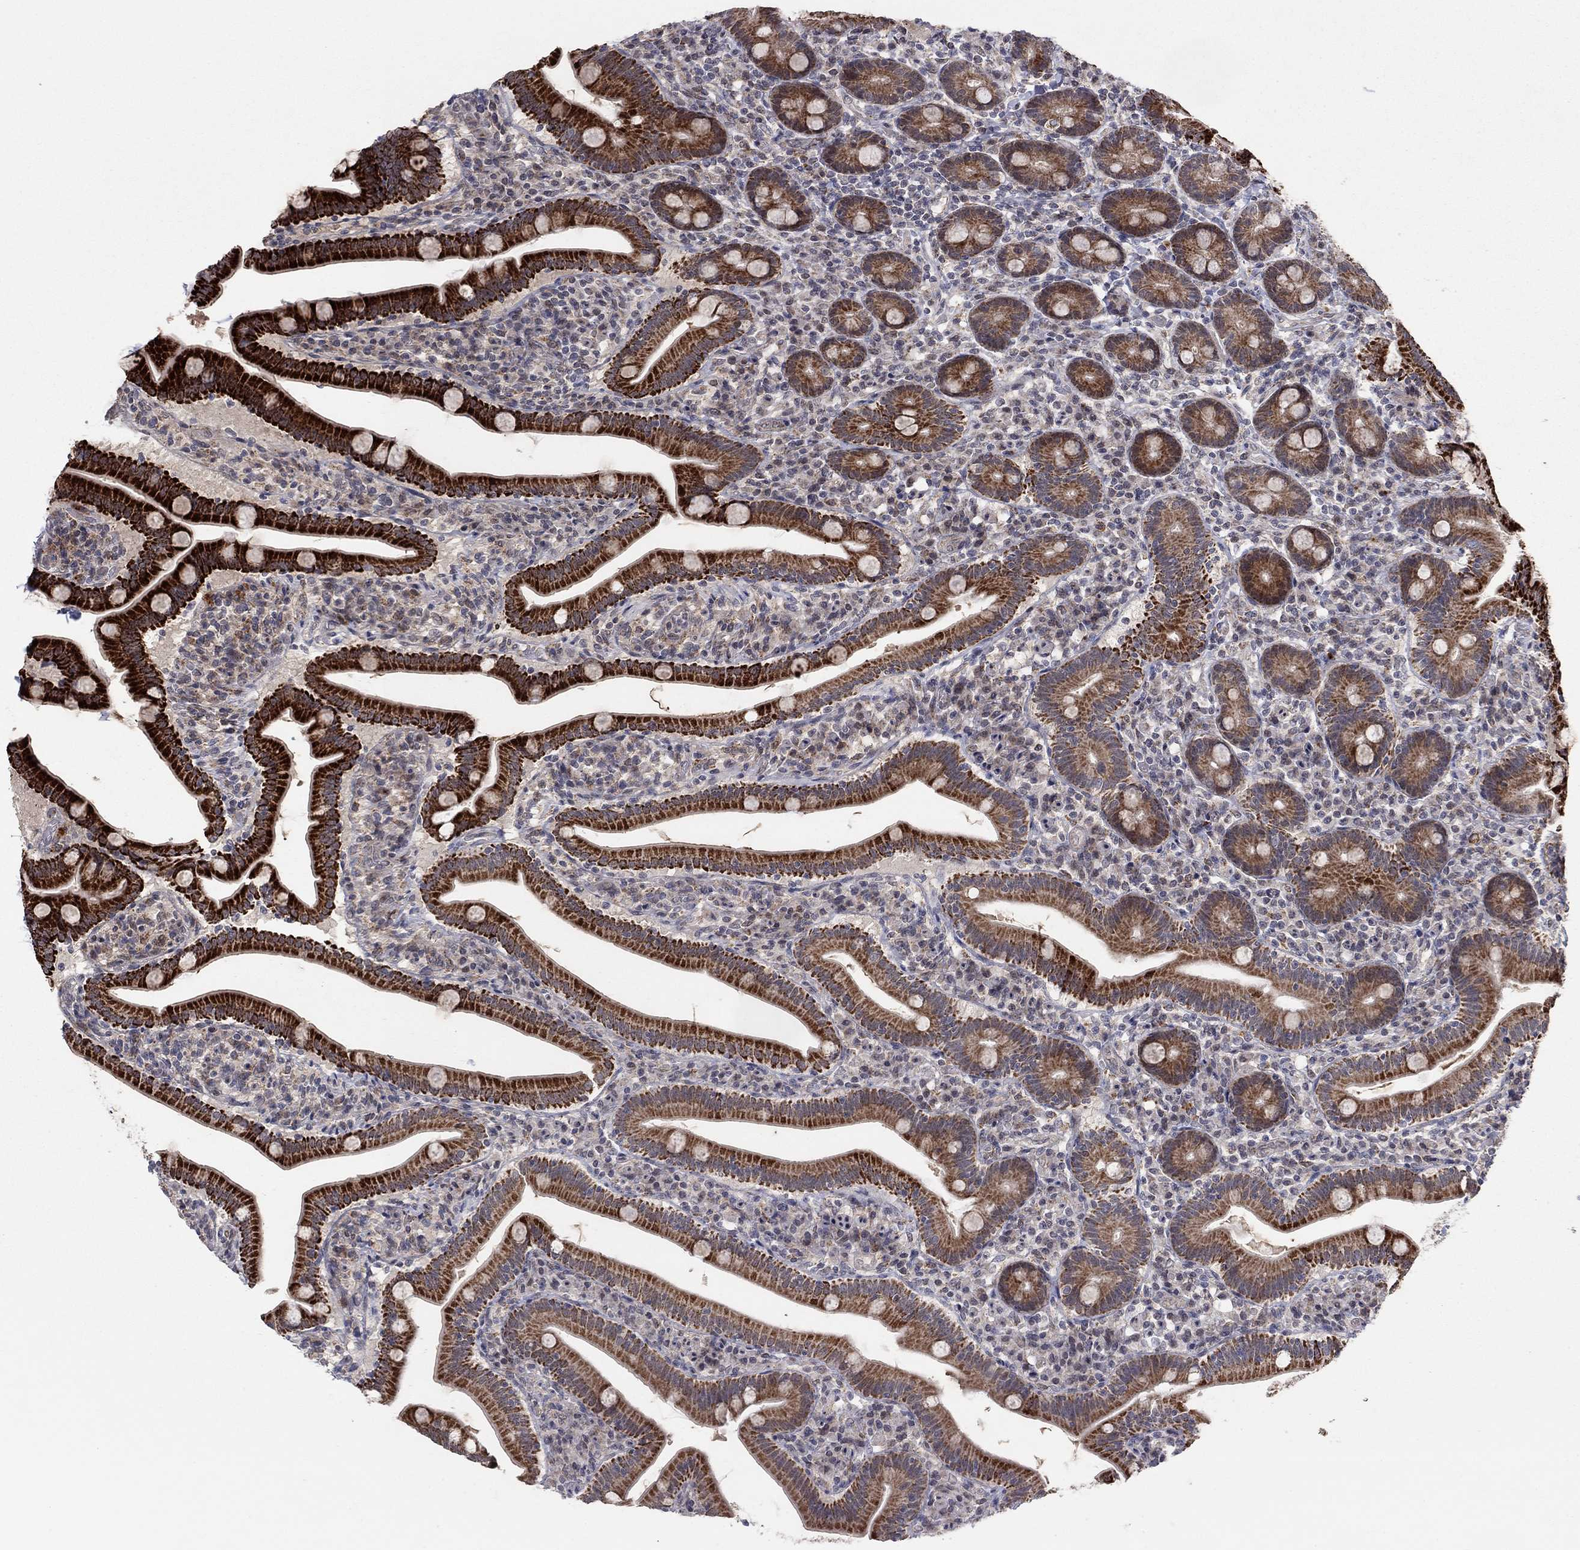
{"staining": {"intensity": "strong", "quantity": ">75%", "location": "cytoplasmic/membranous"}, "tissue": "small intestine", "cell_type": "Glandular cells", "image_type": "normal", "snomed": [{"axis": "morphology", "description": "Normal tissue, NOS"}, {"axis": "topography", "description": "Small intestine"}], "caption": "Unremarkable small intestine shows strong cytoplasmic/membranous staining in about >75% of glandular cells, visualized by immunohistochemistry.", "gene": "ZNF395", "patient": {"sex": "male", "age": 66}}